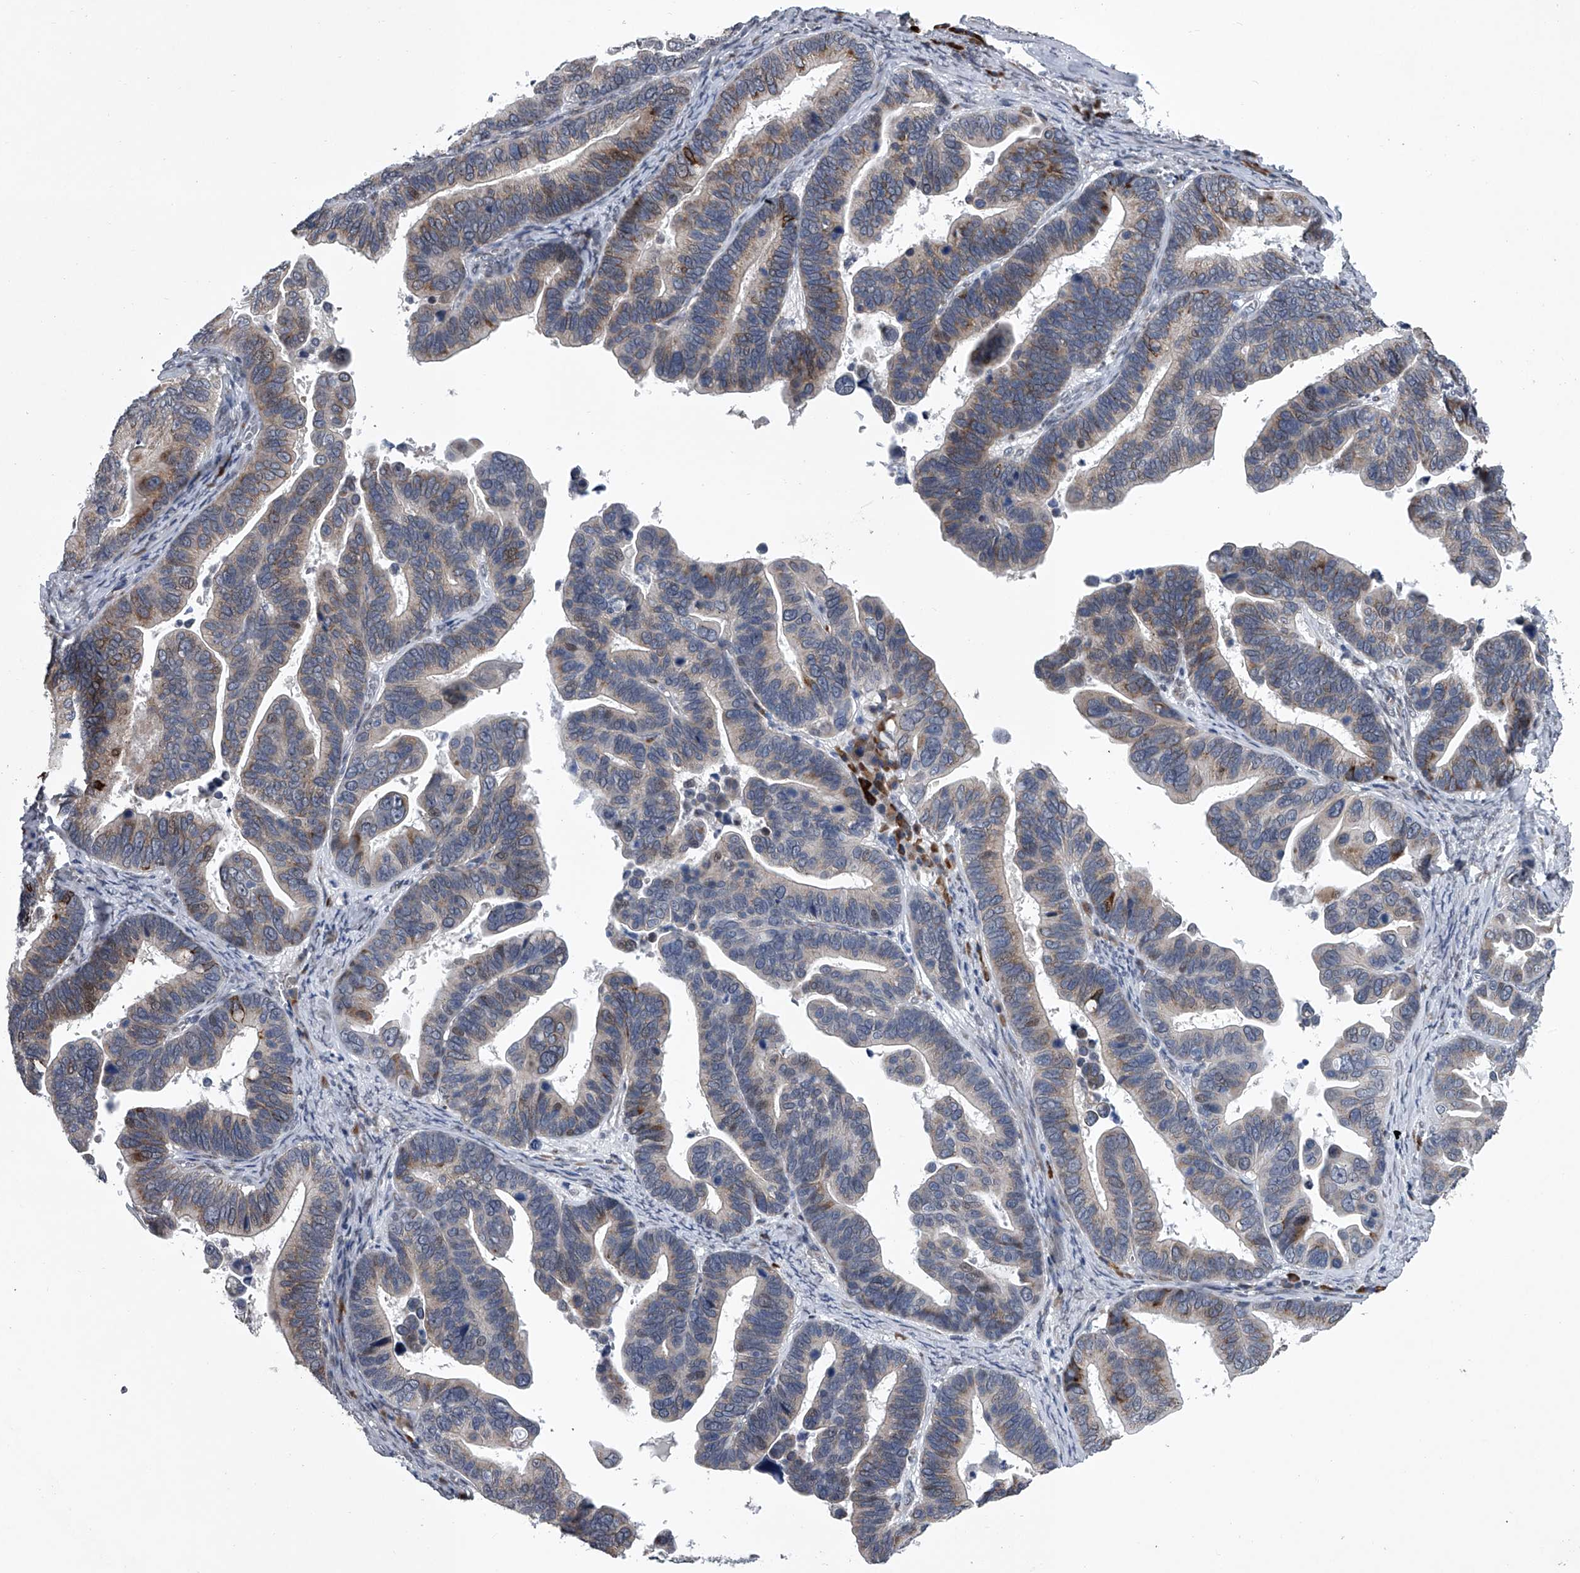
{"staining": {"intensity": "strong", "quantity": "25%-75%", "location": "cytoplasmic/membranous"}, "tissue": "ovarian cancer", "cell_type": "Tumor cells", "image_type": "cancer", "snomed": [{"axis": "morphology", "description": "Cystadenocarcinoma, serous, NOS"}, {"axis": "topography", "description": "Ovary"}], "caption": "Ovarian serous cystadenocarcinoma stained with immunohistochemistry displays strong cytoplasmic/membranous expression in approximately 25%-75% of tumor cells.", "gene": "PPP2R5D", "patient": {"sex": "female", "age": 56}}